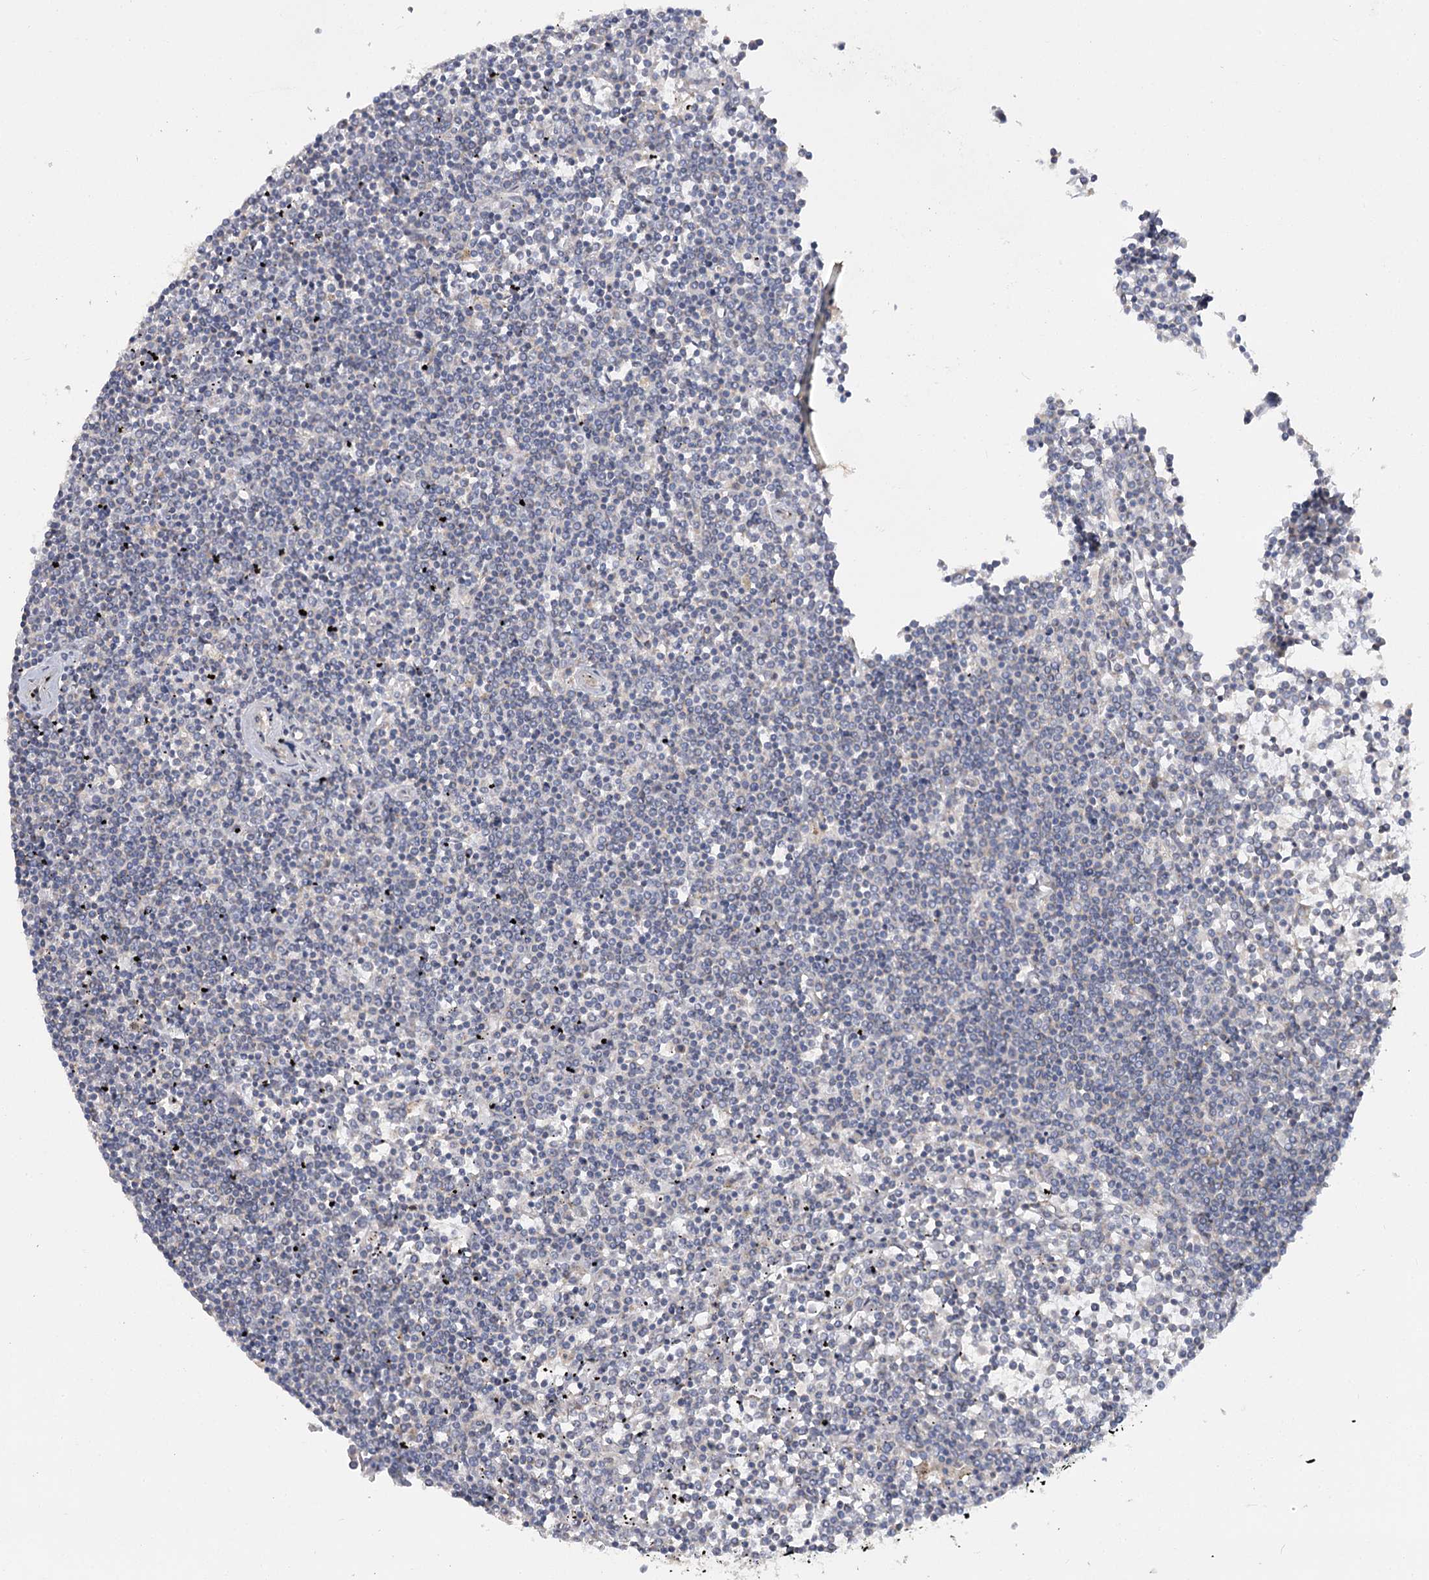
{"staining": {"intensity": "negative", "quantity": "none", "location": "none"}, "tissue": "lymphoma", "cell_type": "Tumor cells", "image_type": "cancer", "snomed": [{"axis": "morphology", "description": "Malignant lymphoma, non-Hodgkin's type, Low grade"}, {"axis": "topography", "description": "Spleen"}], "caption": "DAB immunohistochemical staining of lymphoma reveals no significant positivity in tumor cells. Nuclei are stained in blue.", "gene": "ANGPTL5", "patient": {"sex": "female", "age": 19}}